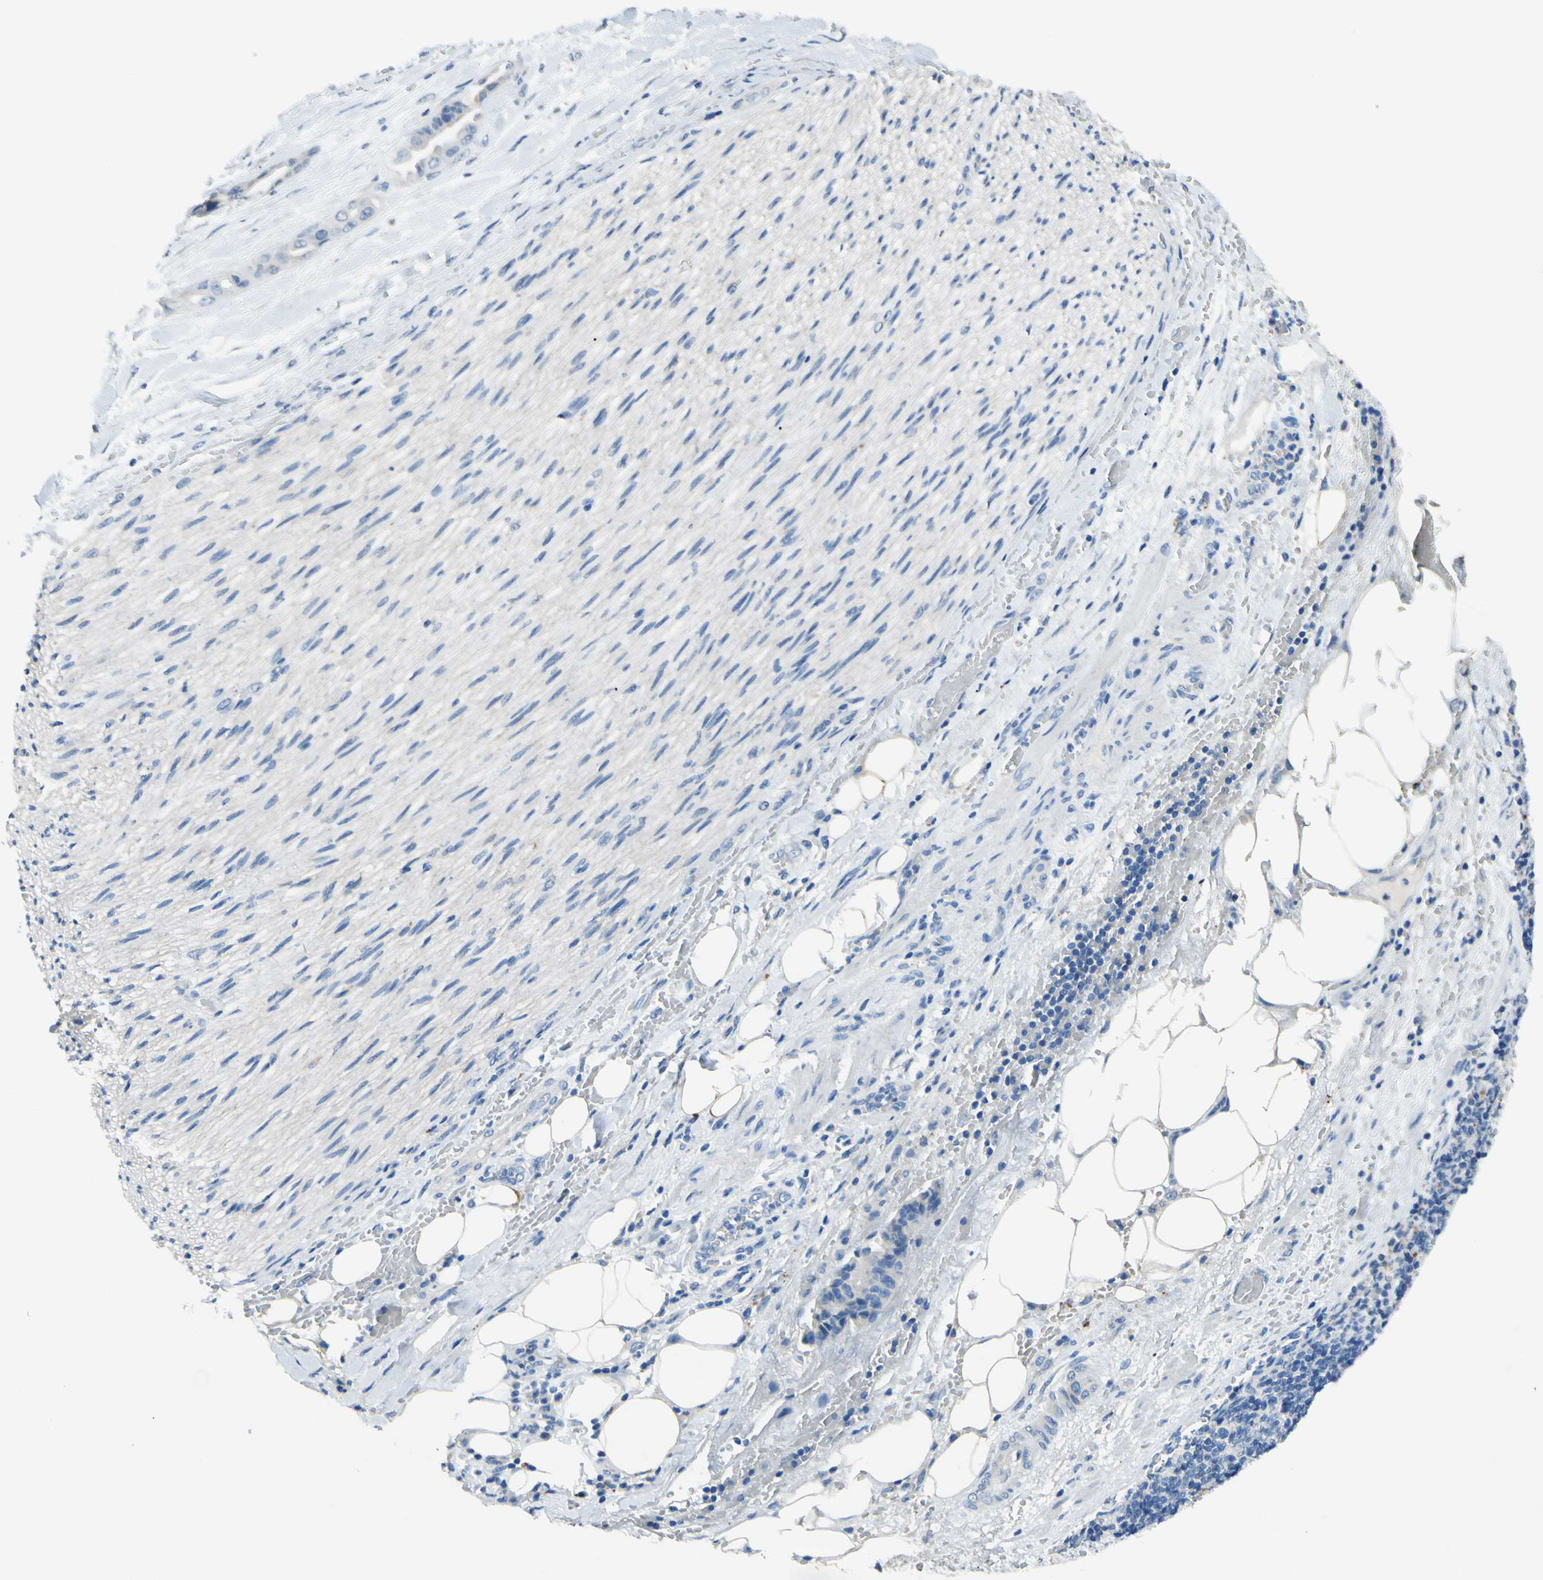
{"staining": {"intensity": "negative", "quantity": "none", "location": "none"}, "tissue": "liver cancer", "cell_type": "Tumor cells", "image_type": "cancer", "snomed": [{"axis": "morphology", "description": "Cholangiocarcinoma"}, {"axis": "topography", "description": "Liver"}], "caption": "This is a photomicrograph of immunohistochemistry (IHC) staining of liver cancer (cholangiocarcinoma), which shows no staining in tumor cells.", "gene": "CDH10", "patient": {"sex": "female", "age": 61}}